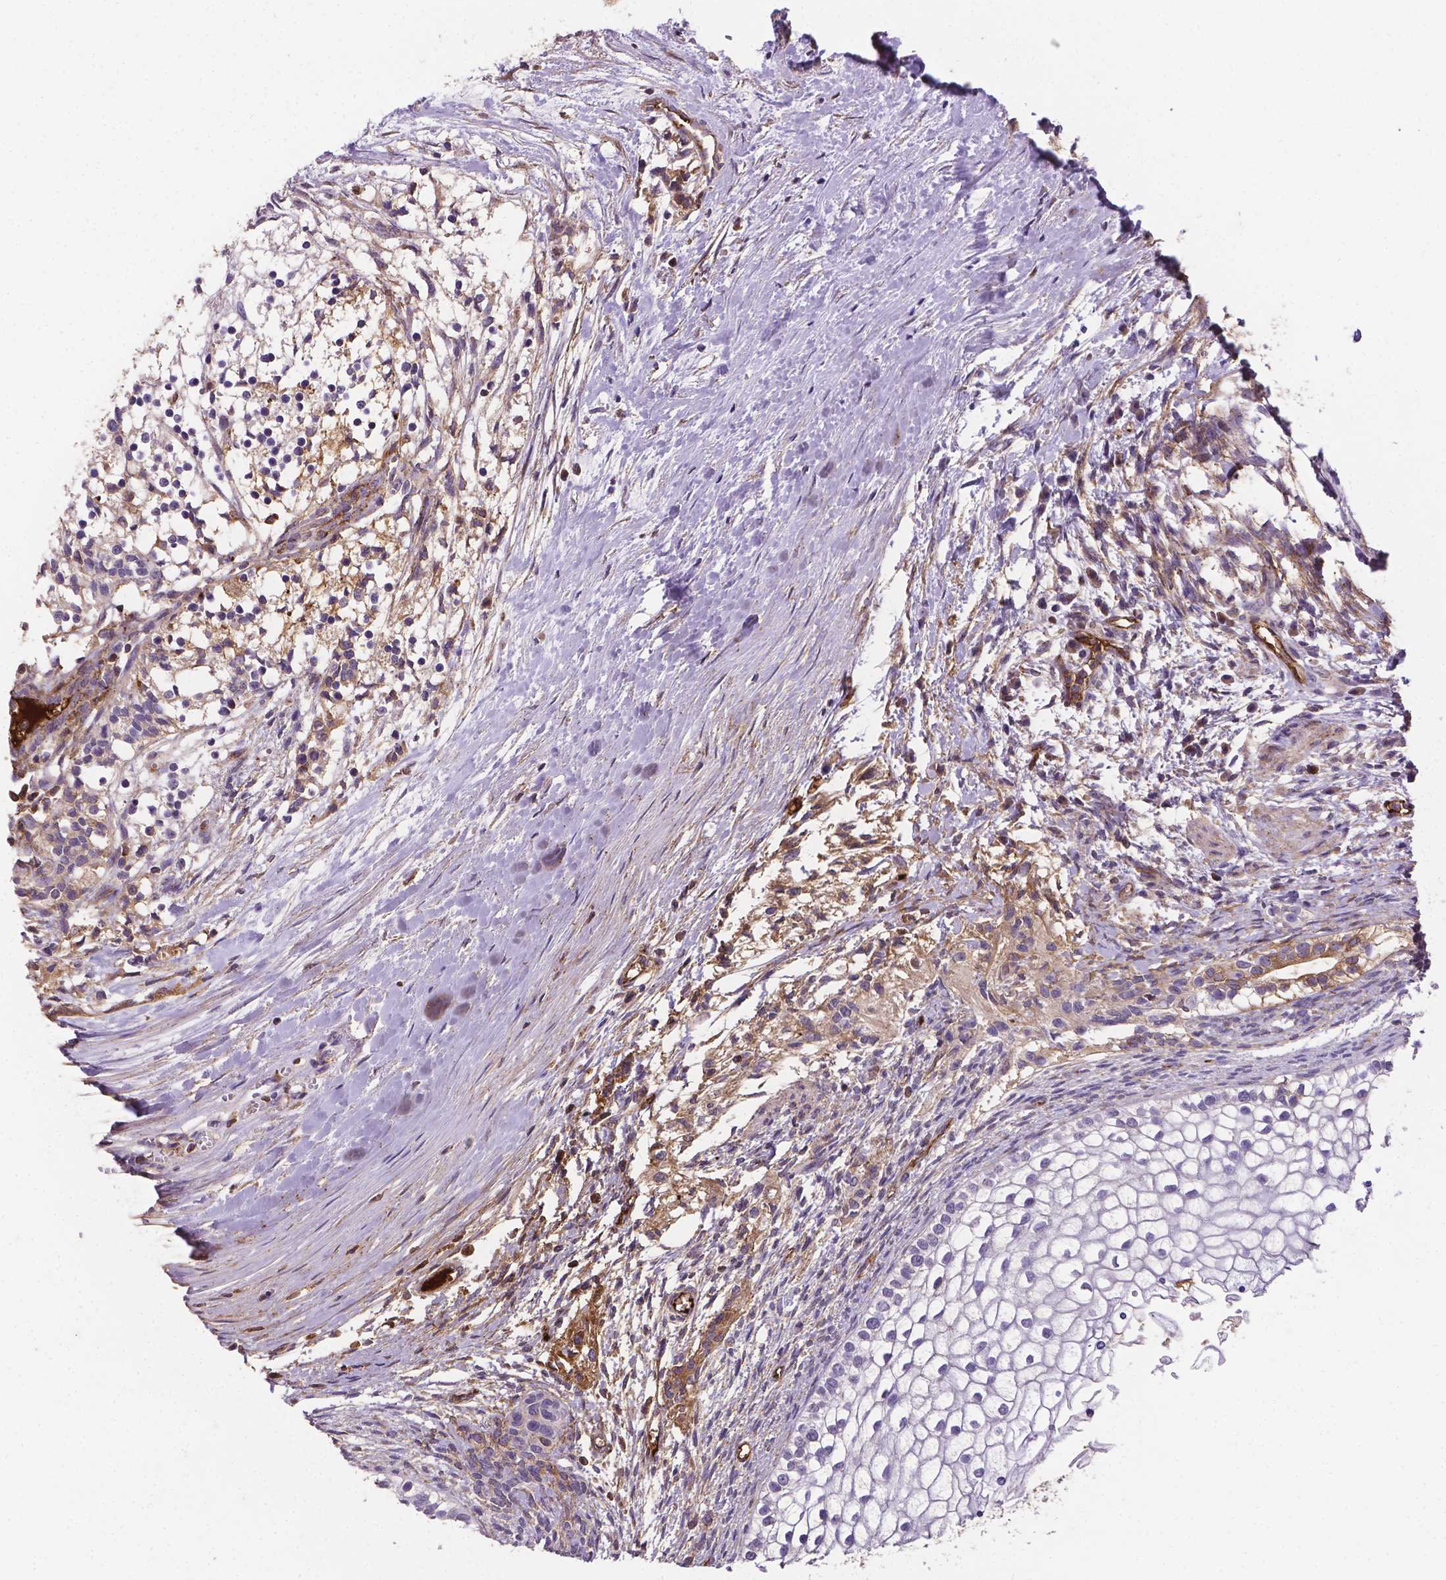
{"staining": {"intensity": "negative", "quantity": "none", "location": "none"}, "tissue": "testis cancer", "cell_type": "Tumor cells", "image_type": "cancer", "snomed": [{"axis": "morphology", "description": "Carcinoma, Embryonal, NOS"}, {"axis": "topography", "description": "Testis"}], "caption": "Protein analysis of testis embryonal carcinoma shows no significant positivity in tumor cells.", "gene": "APOE", "patient": {"sex": "male", "age": 37}}